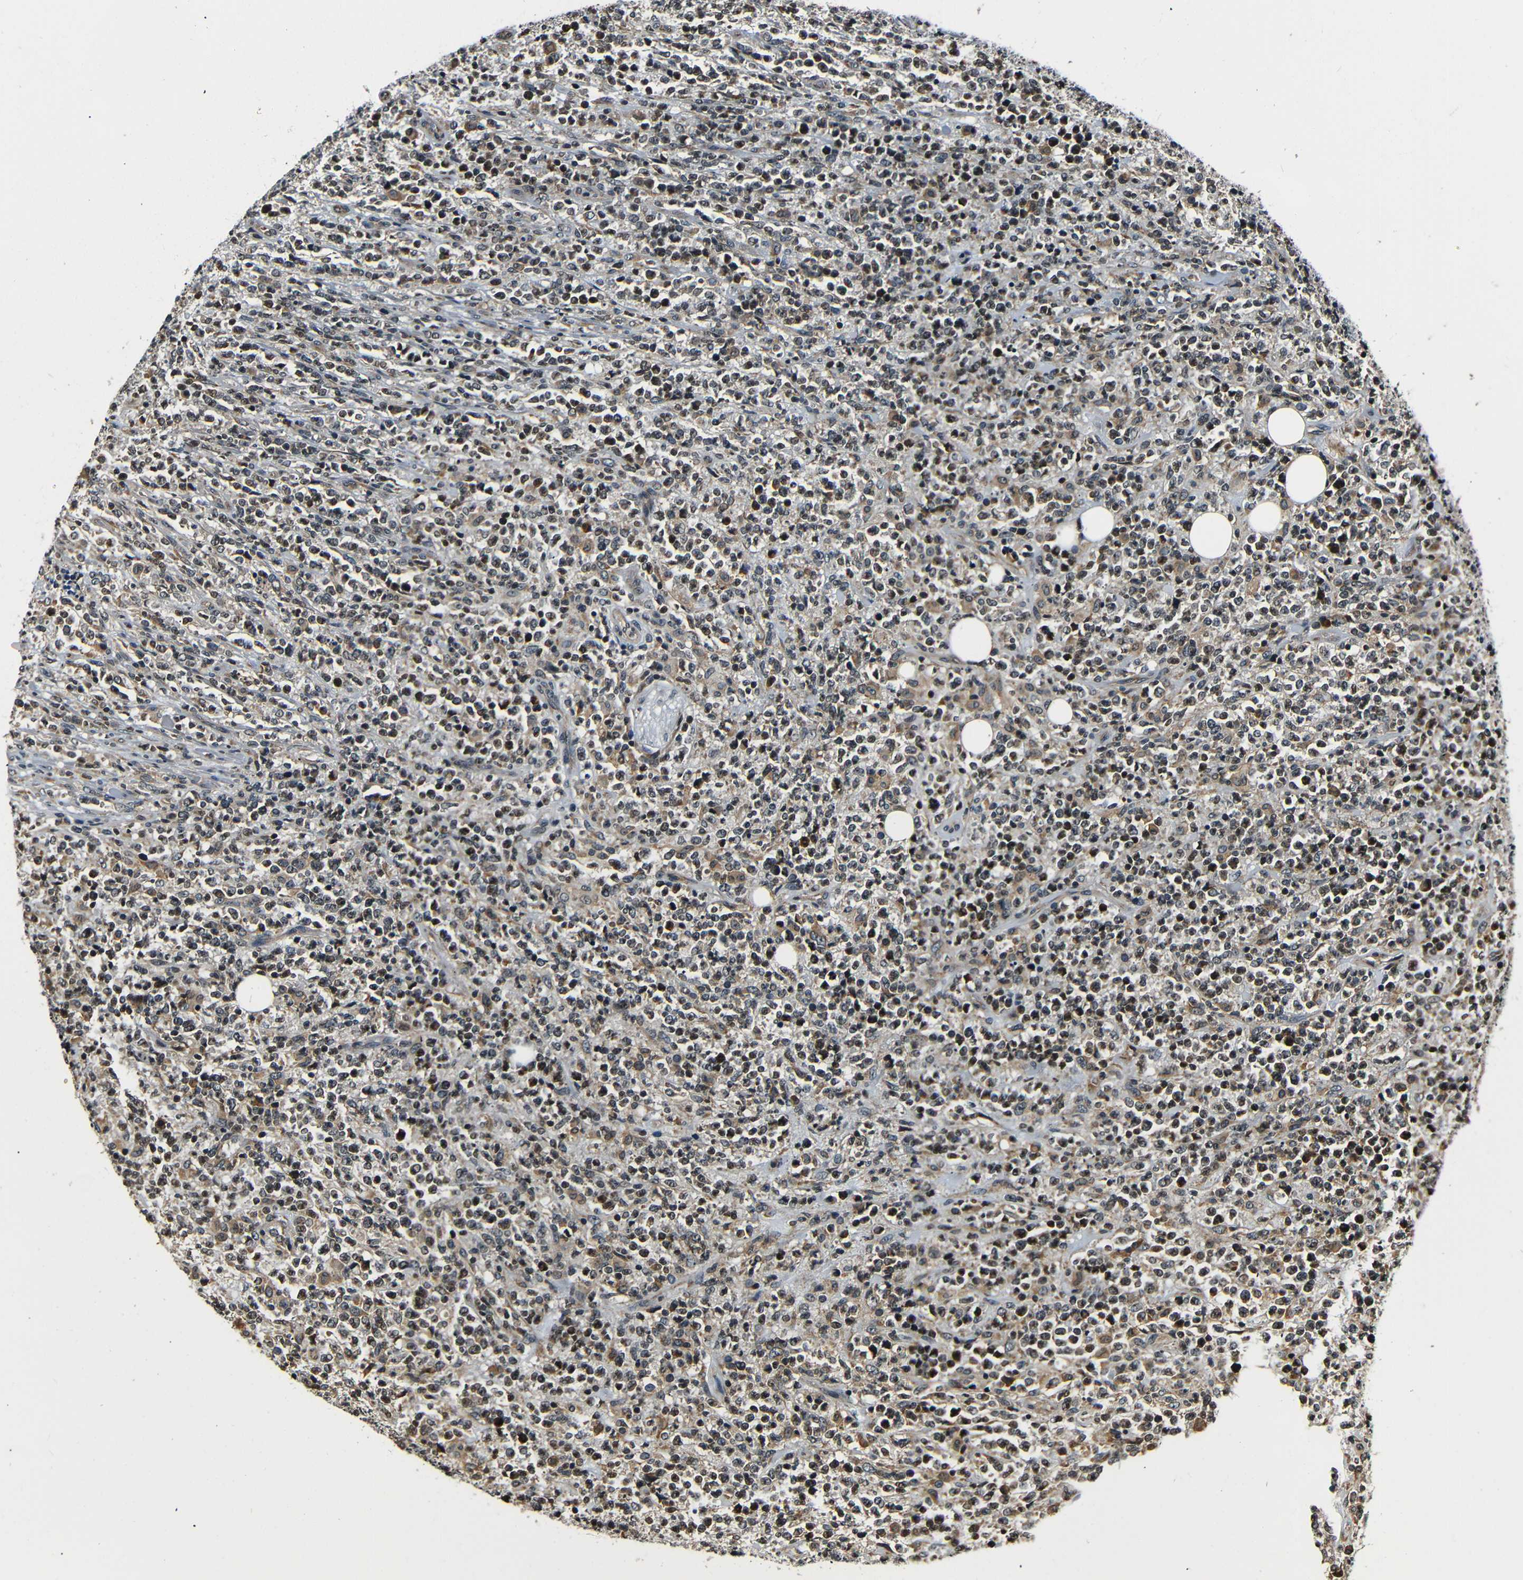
{"staining": {"intensity": "weak", "quantity": ">75%", "location": "cytoplasmic/membranous,nuclear"}, "tissue": "lymphoma", "cell_type": "Tumor cells", "image_type": "cancer", "snomed": [{"axis": "morphology", "description": "Malignant lymphoma, non-Hodgkin's type, High grade"}, {"axis": "topography", "description": "Soft tissue"}], "caption": "IHC image of neoplastic tissue: human malignant lymphoma, non-Hodgkin's type (high-grade) stained using IHC shows low levels of weak protein expression localized specifically in the cytoplasmic/membranous and nuclear of tumor cells, appearing as a cytoplasmic/membranous and nuclear brown color.", "gene": "NCBP3", "patient": {"sex": "male", "age": 18}}